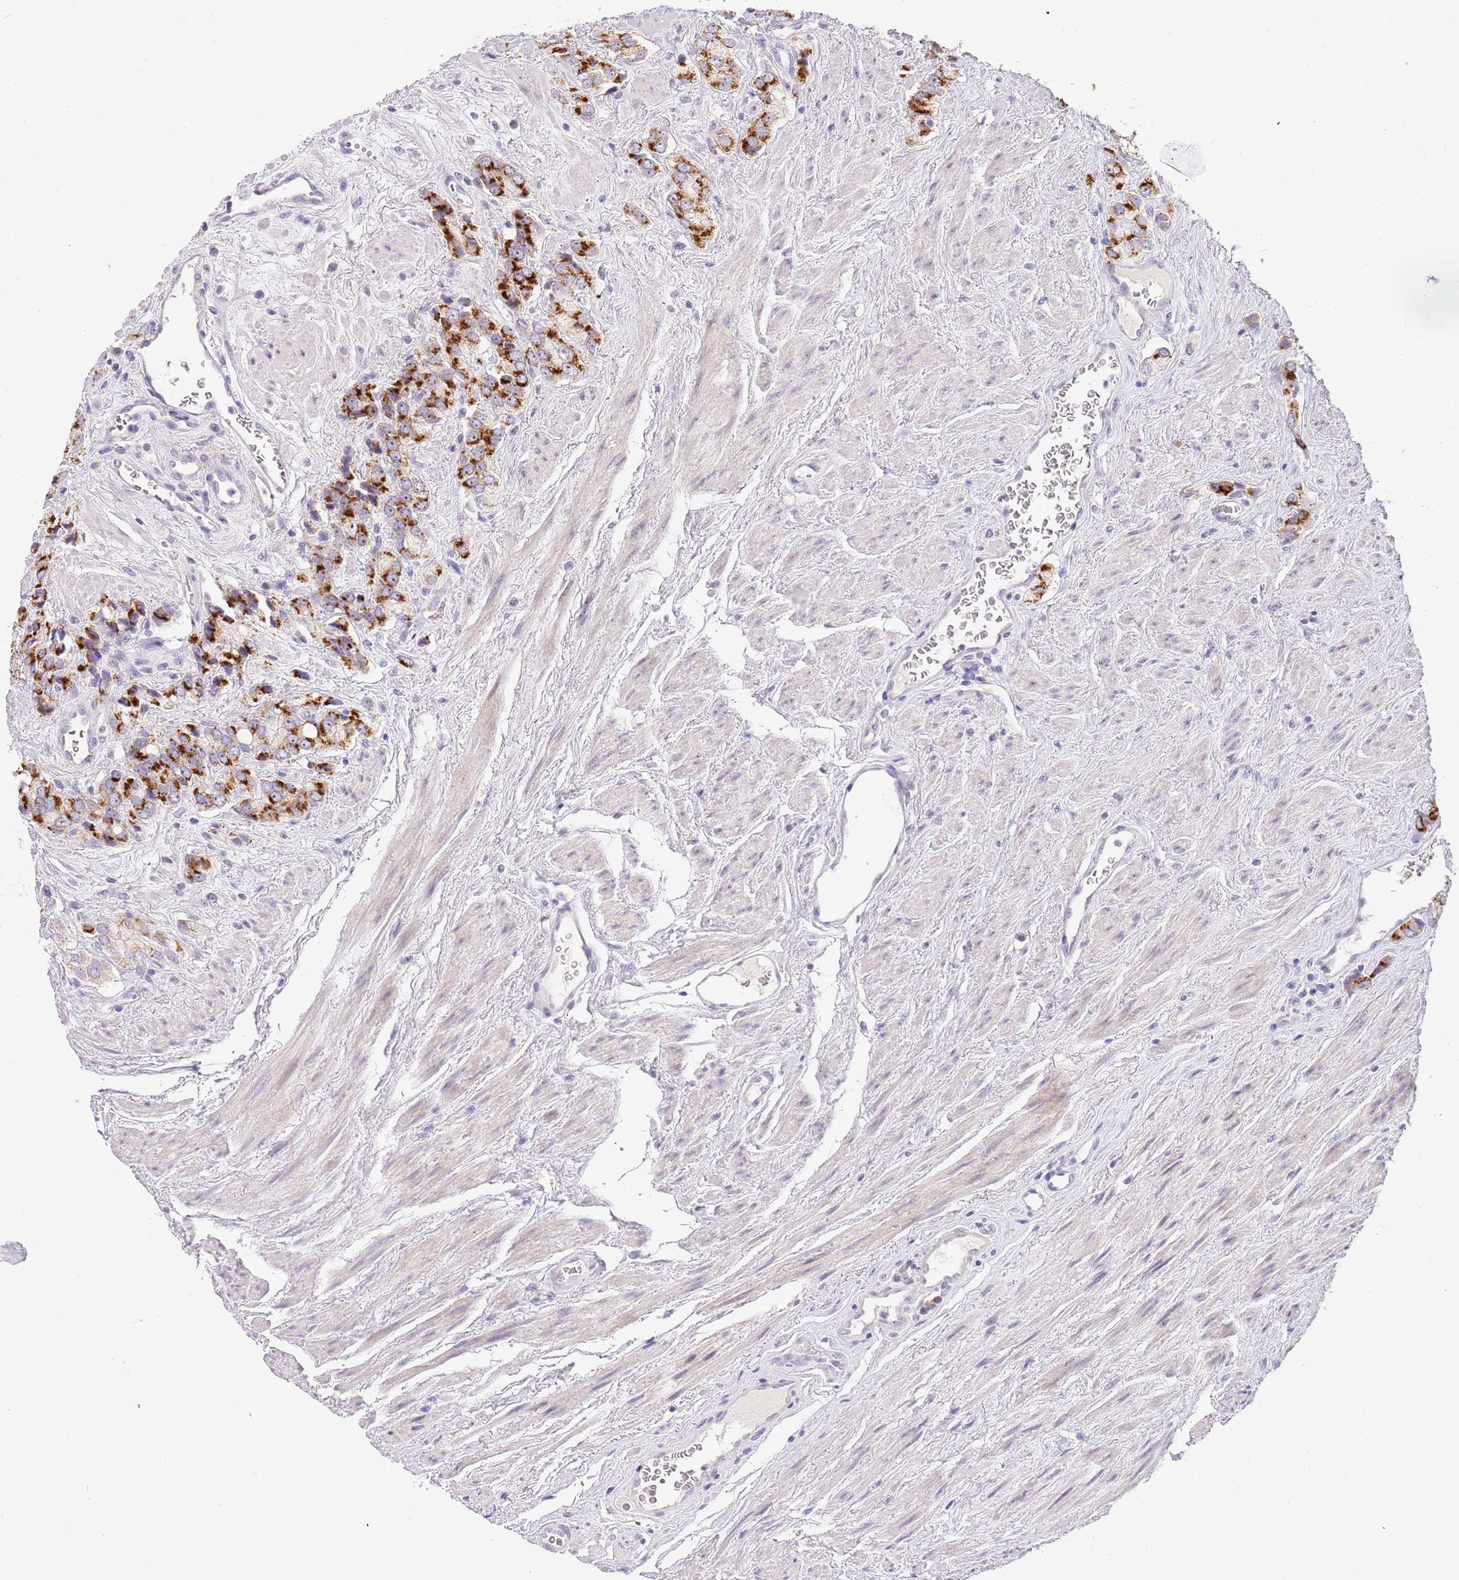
{"staining": {"intensity": "strong", "quantity": ">75%", "location": "cytoplasmic/membranous"}, "tissue": "prostate cancer", "cell_type": "Tumor cells", "image_type": "cancer", "snomed": [{"axis": "morphology", "description": "Adenocarcinoma, High grade"}, {"axis": "topography", "description": "Prostate and seminal vesicle, NOS"}], "caption": "This micrograph exhibits immunohistochemistry staining of human prostate cancer, with high strong cytoplasmic/membranous expression in about >75% of tumor cells.", "gene": "DNAJA3", "patient": {"sex": "male", "age": 64}}